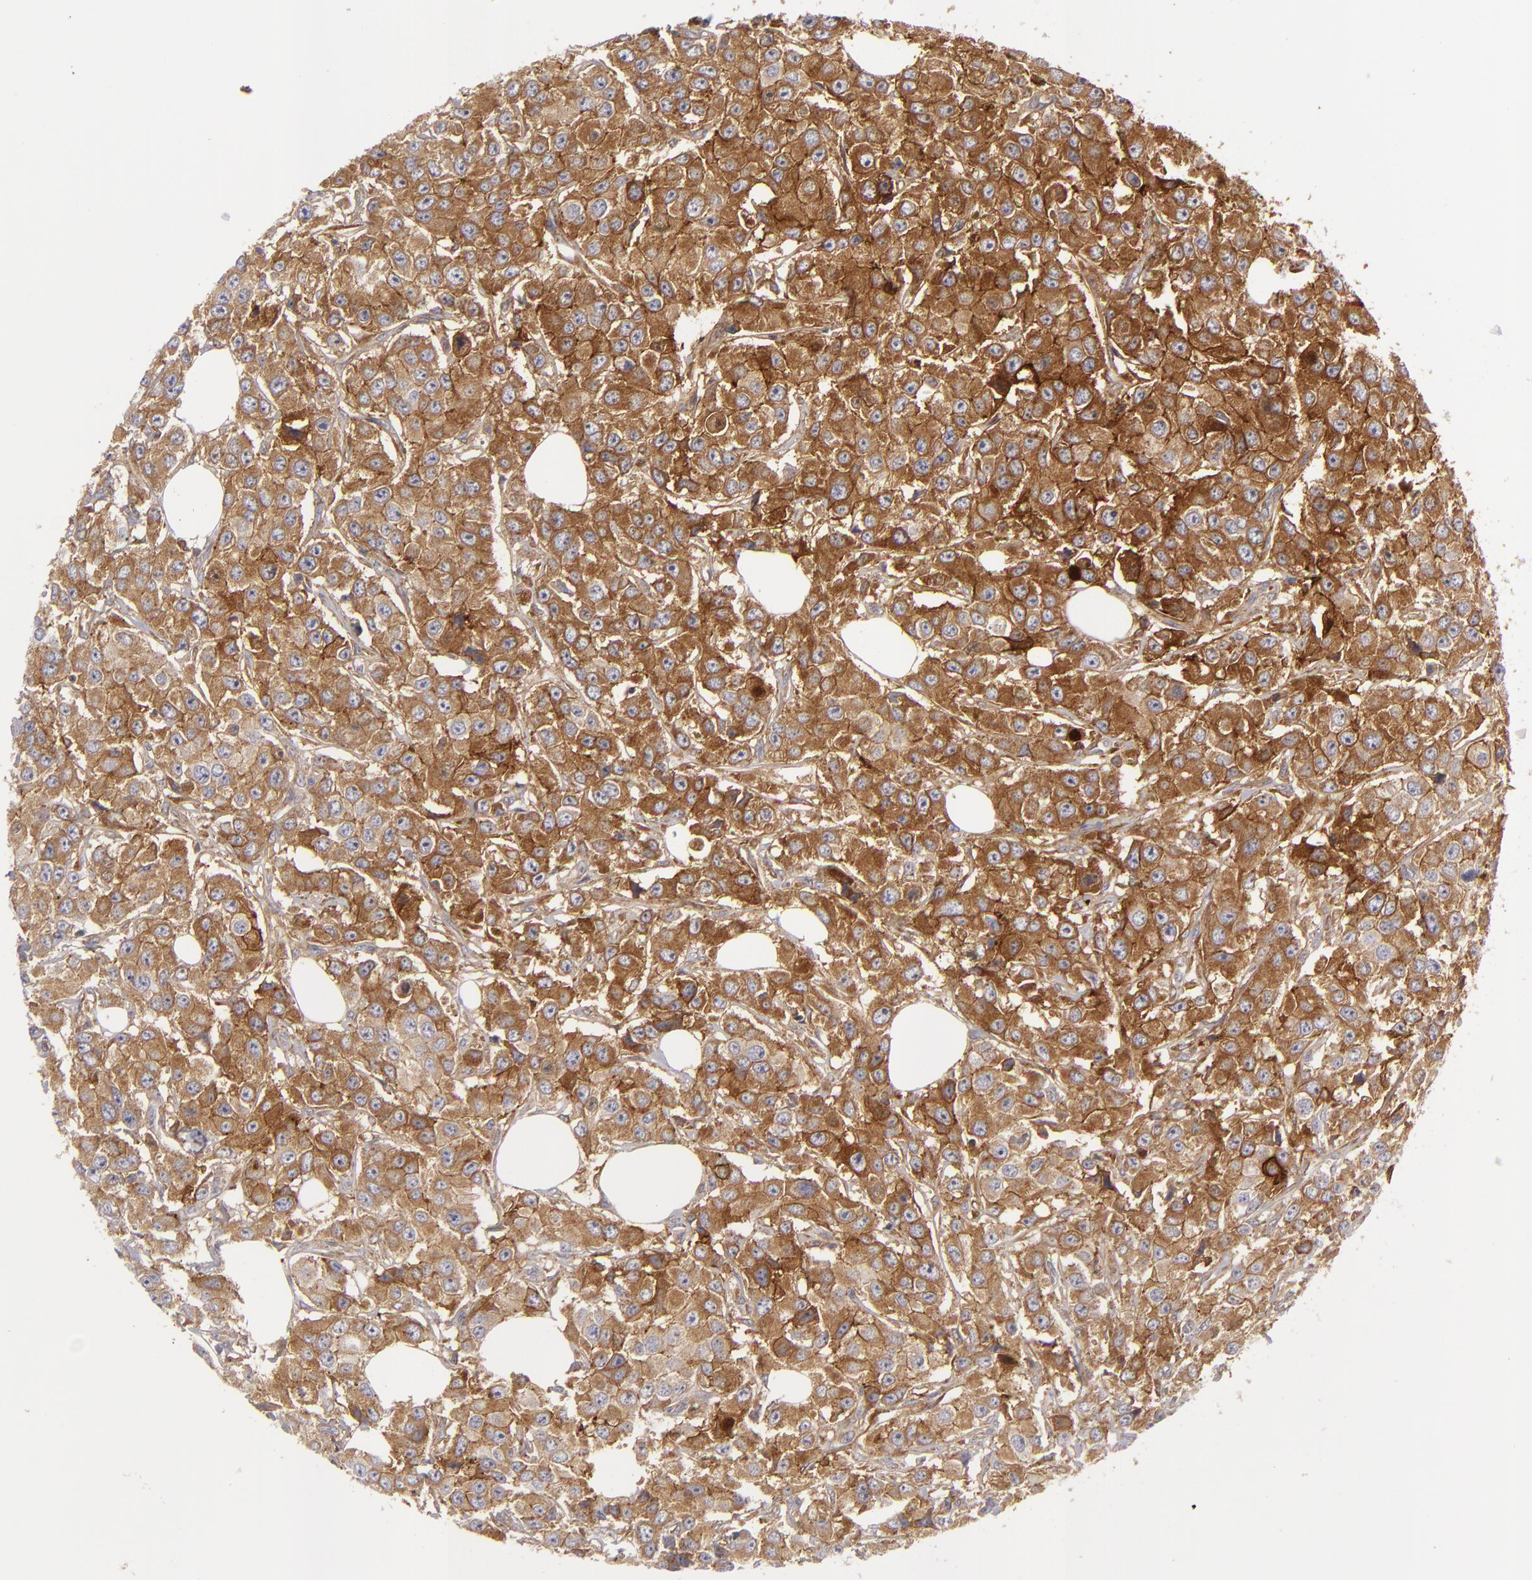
{"staining": {"intensity": "moderate", "quantity": ">75%", "location": "cytoplasmic/membranous"}, "tissue": "breast cancer", "cell_type": "Tumor cells", "image_type": "cancer", "snomed": [{"axis": "morphology", "description": "Duct carcinoma"}, {"axis": "topography", "description": "Breast"}], "caption": "Immunohistochemical staining of human breast cancer exhibits medium levels of moderate cytoplasmic/membranous expression in about >75% of tumor cells. (Brightfield microscopy of DAB IHC at high magnification).", "gene": "ALCAM", "patient": {"sex": "female", "age": 58}}